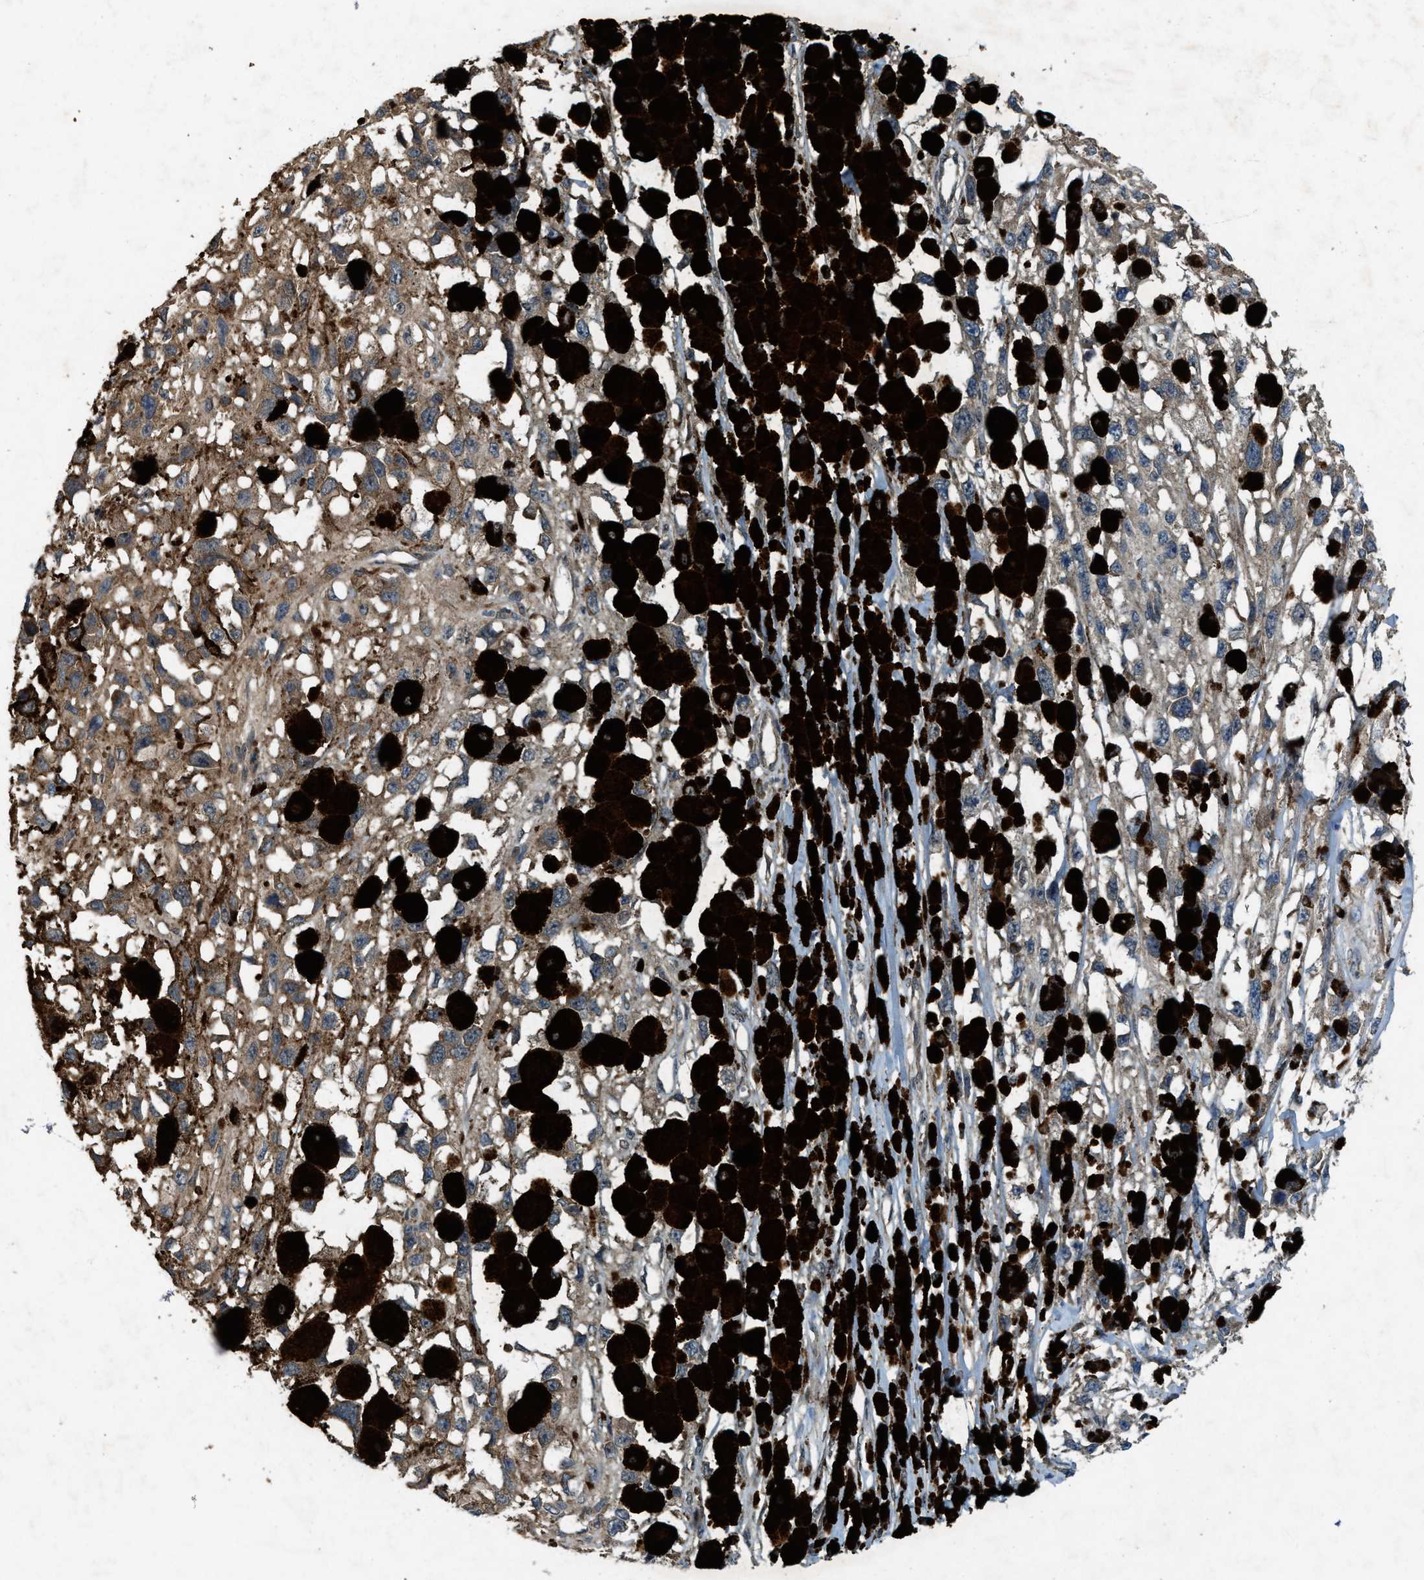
{"staining": {"intensity": "weak", "quantity": ">75%", "location": "cytoplasmic/membranous"}, "tissue": "melanoma", "cell_type": "Tumor cells", "image_type": "cancer", "snomed": [{"axis": "morphology", "description": "Malignant melanoma, Metastatic site"}, {"axis": "topography", "description": "Lymph node"}], "caption": "Melanoma stained for a protein (brown) shows weak cytoplasmic/membranous positive staining in about >75% of tumor cells.", "gene": "PDP2", "patient": {"sex": "male", "age": 59}}